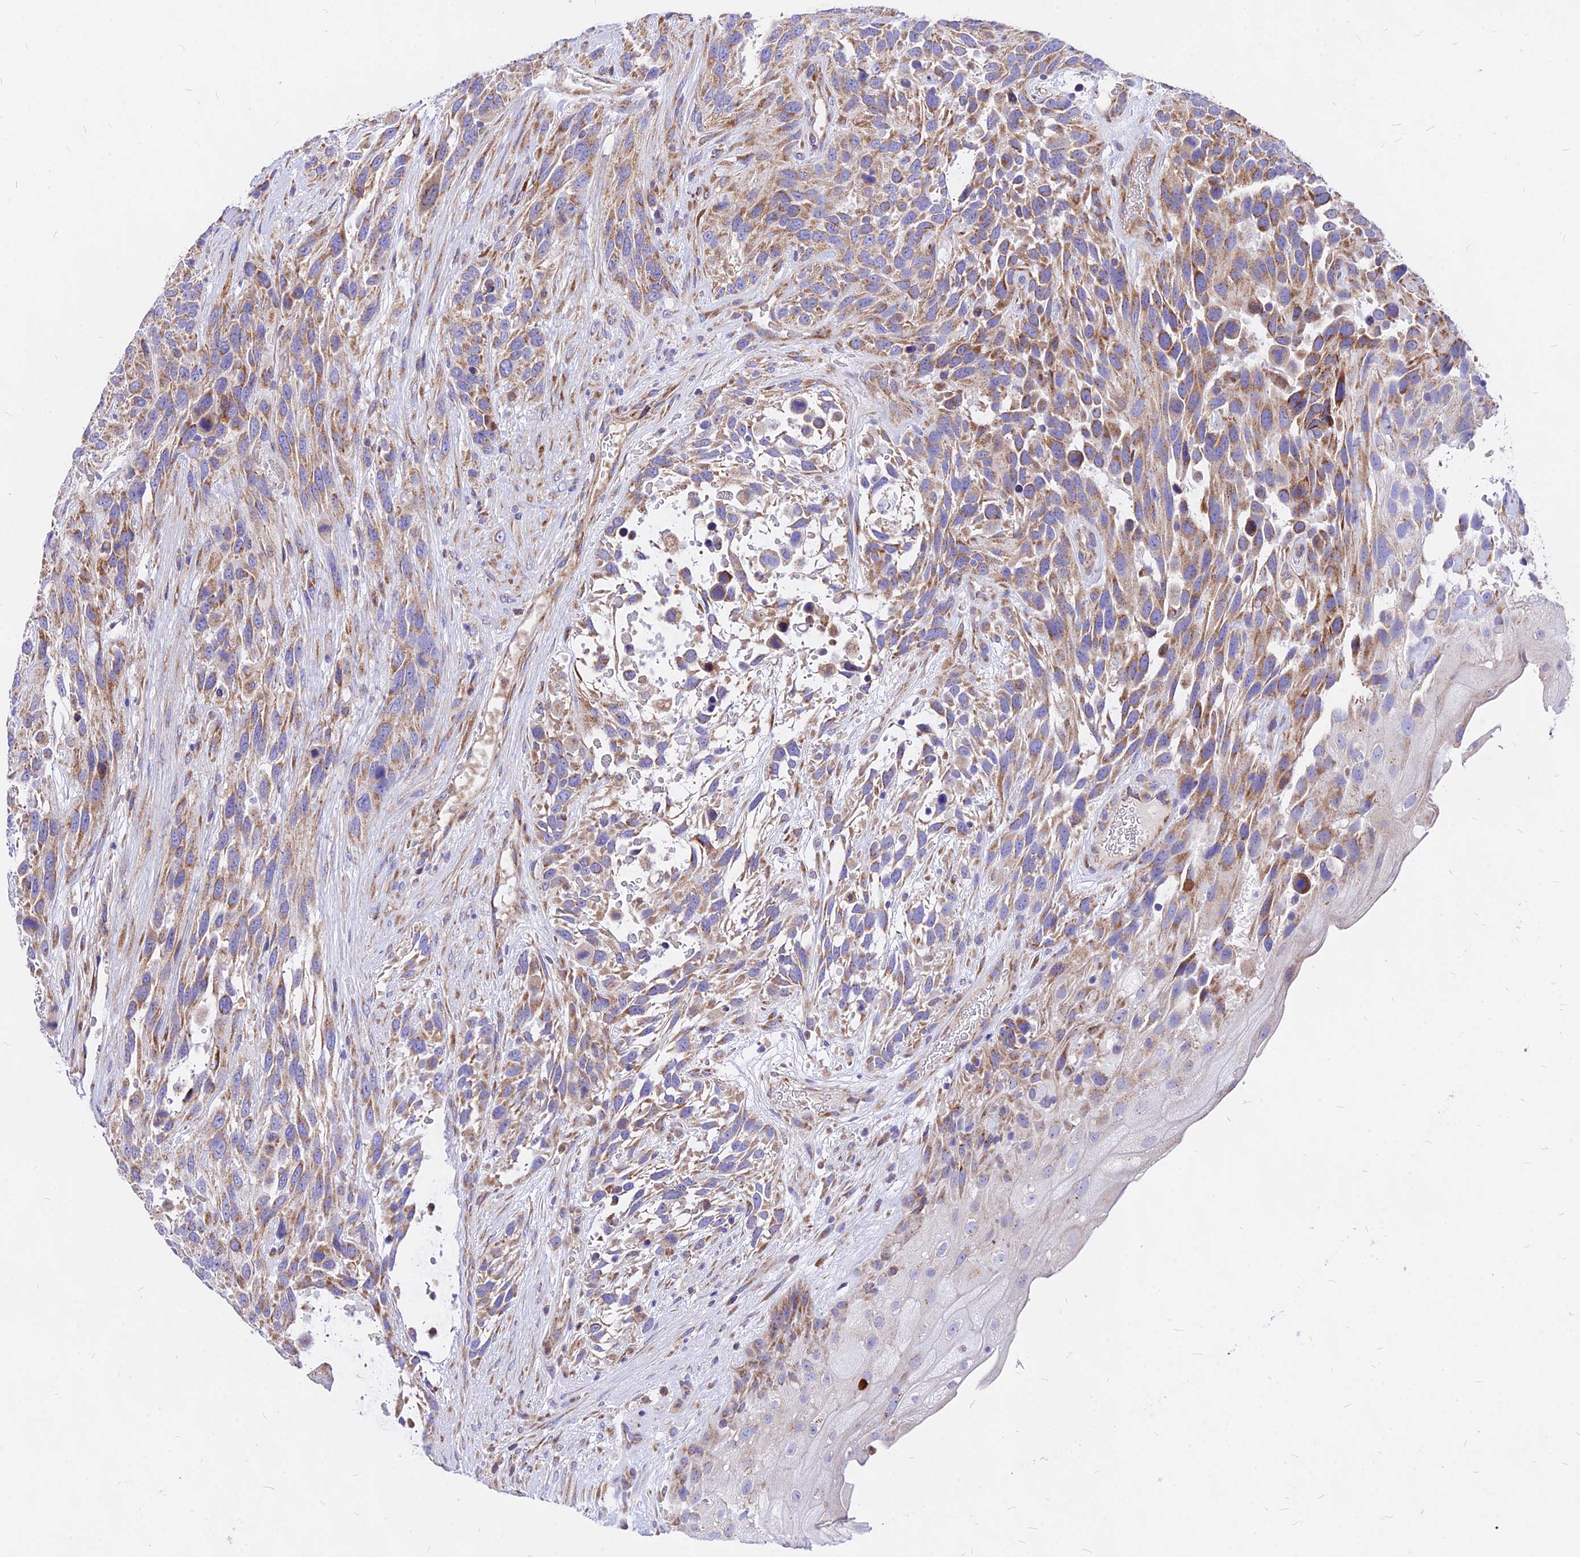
{"staining": {"intensity": "moderate", "quantity": ">75%", "location": "cytoplasmic/membranous"}, "tissue": "urothelial cancer", "cell_type": "Tumor cells", "image_type": "cancer", "snomed": [{"axis": "morphology", "description": "Urothelial carcinoma, High grade"}, {"axis": "topography", "description": "Urinary bladder"}], "caption": "DAB immunohistochemical staining of human urothelial cancer reveals moderate cytoplasmic/membranous protein expression in approximately >75% of tumor cells.", "gene": "MRPL3", "patient": {"sex": "female", "age": 70}}